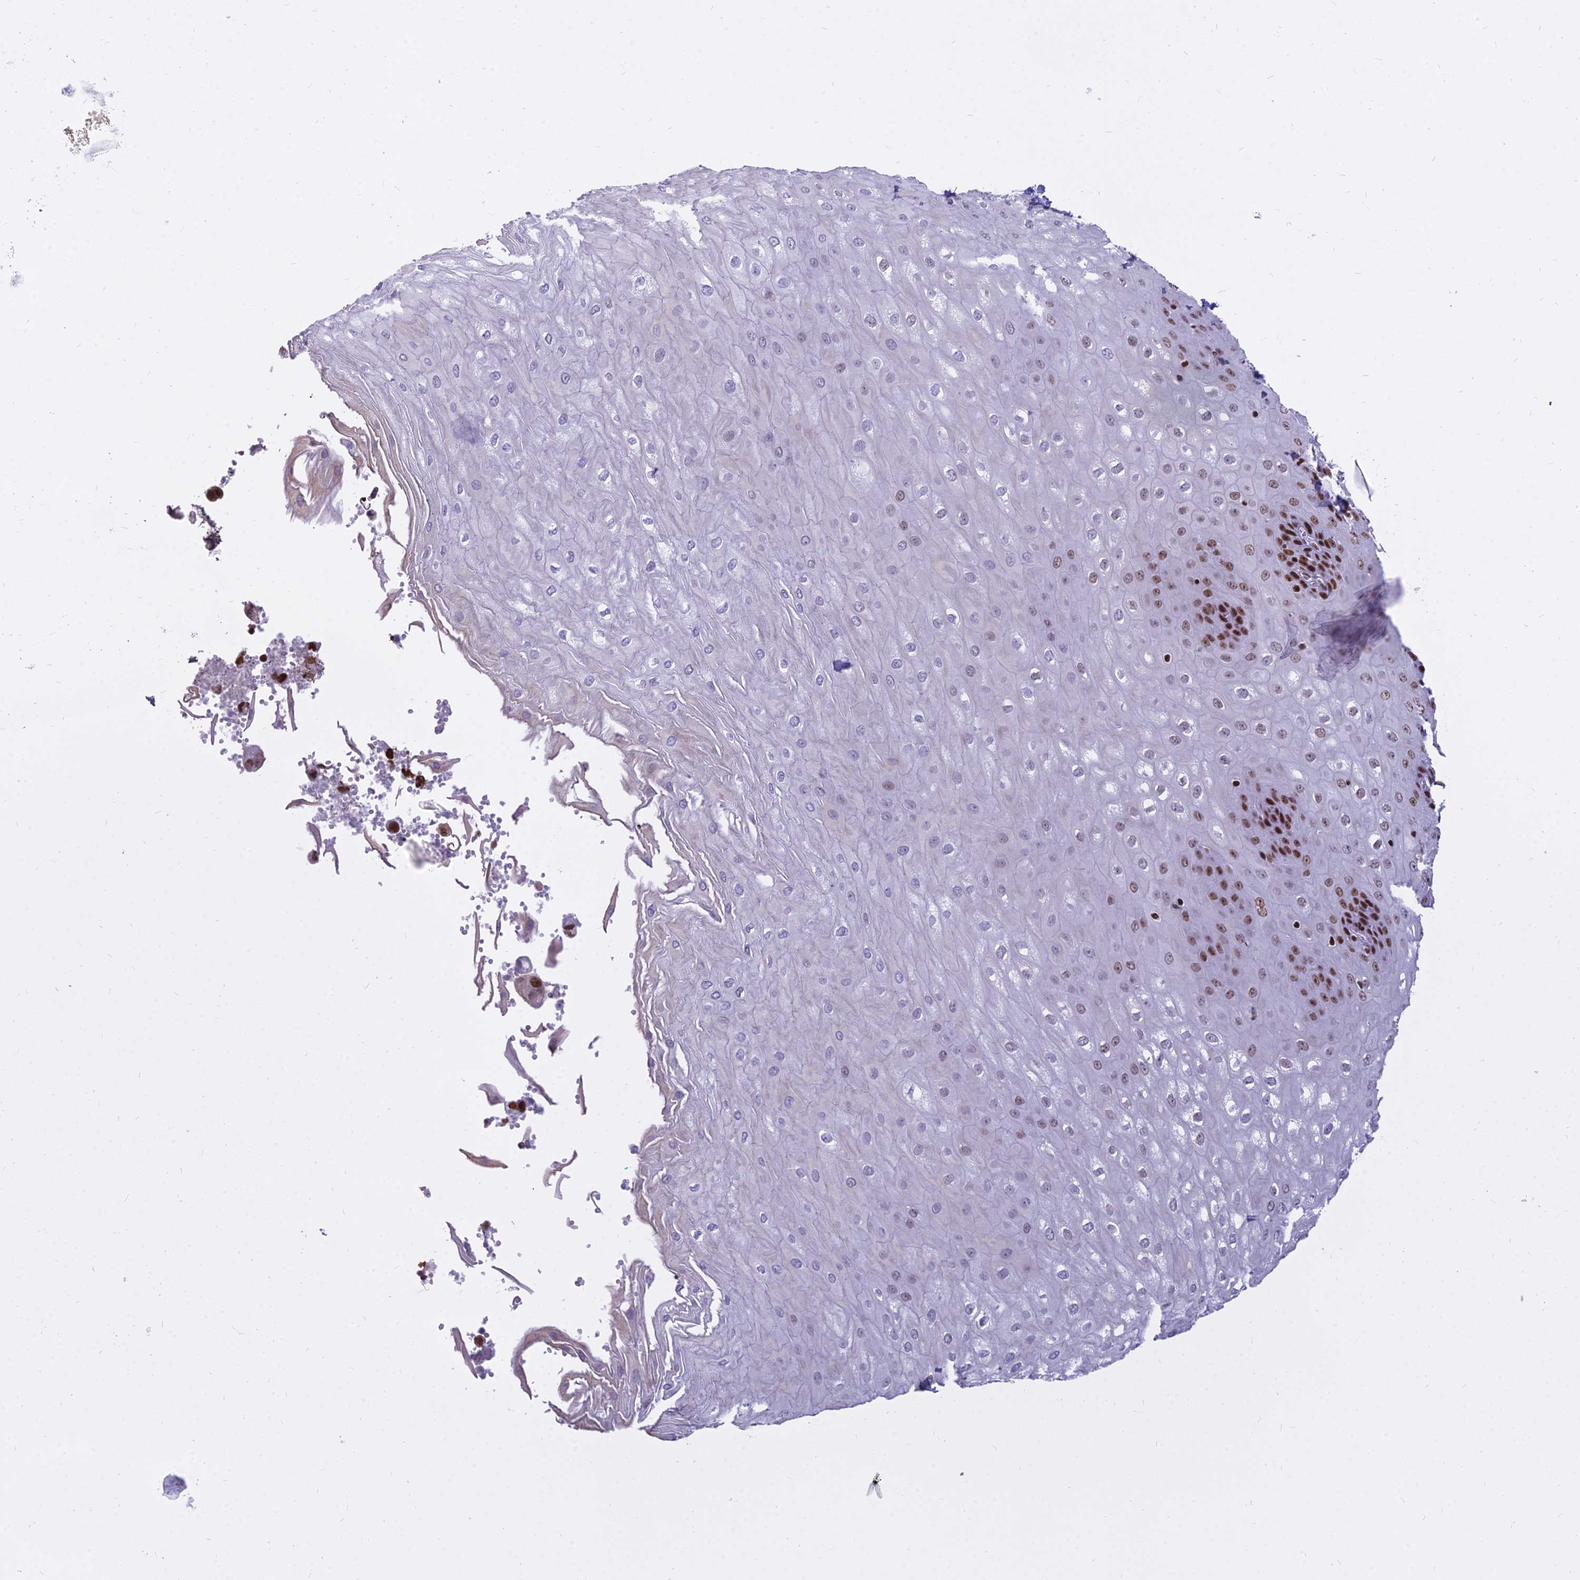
{"staining": {"intensity": "strong", "quantity": "25%-75%", "location": "nuclear"}, "tissue": "esophagus", "cell_type": "Squamous epithelial cells", "image_type": "normal", "snomed": [{"axis": "morphology", "description": "Normal tissue, NOS"}, {"axis": "topography", "description": "Esophagus"}], "caption": "Human esophagus stained for a protein (brown) demonstrates strong nuclear positive expression in approximately 25%-75% of squamous epithelial cells.", "gene": "PARP1", "patient": {"sex": "male", "age": 60}}